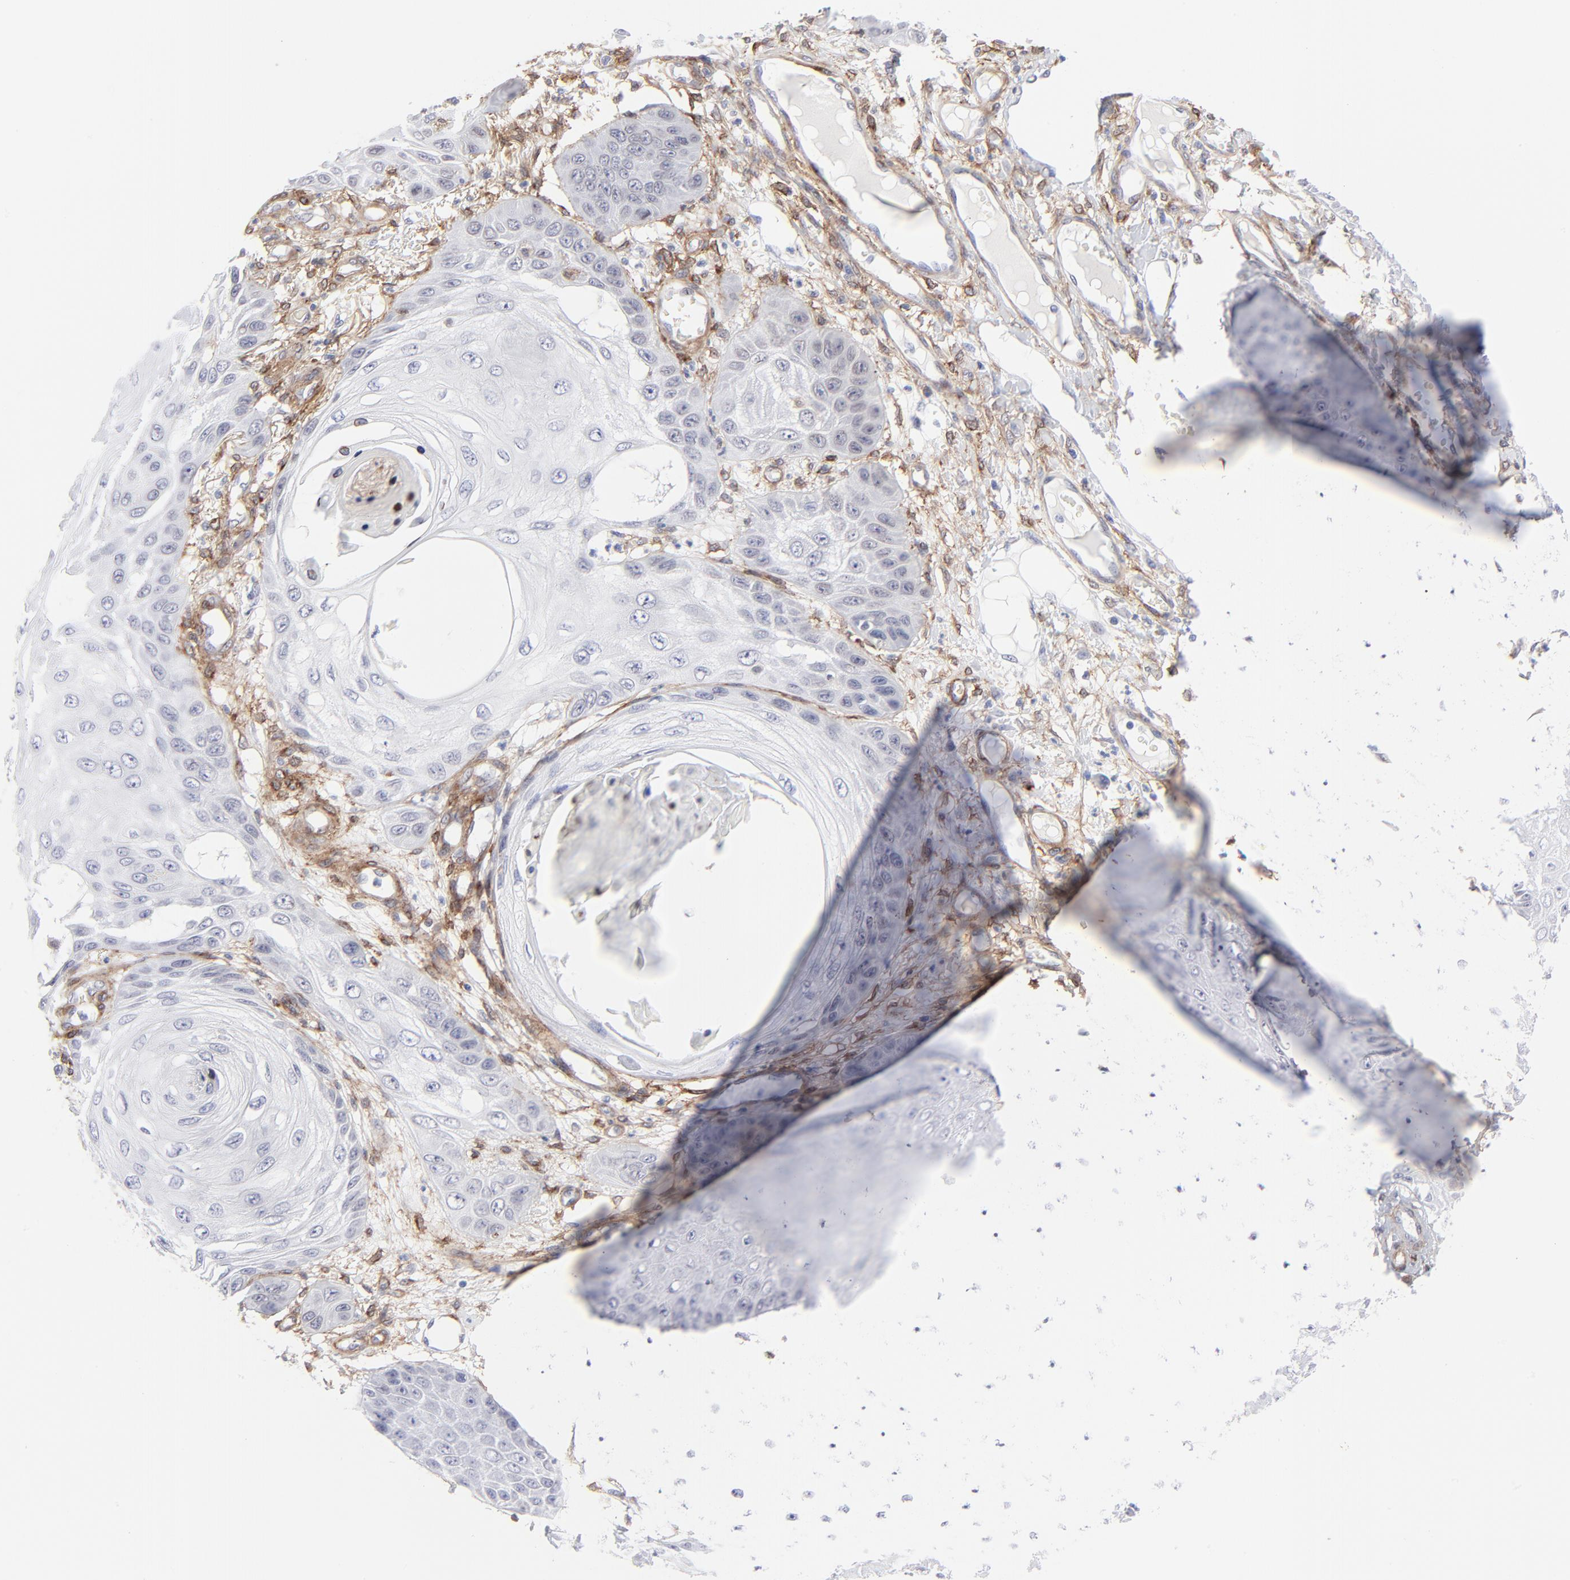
{"staining": {"intensity": "negative", "quantity": "none", "location": "none"}, "tissue": "skin cancer", "cell_type": "Tumor cells", "image_type": "cancer", "snomed": [{"axis": "morphology", "description": "Squamous cell carcinoma, NOS"}, {"axis": "topography", "description": "Skin"}], "caption": "Skin squamous cell carcinoma was stained to show a protein in brown. There is no significant staining in tumor cells. (Brightfield microscopy of DAB (3,3'-diaminobenzidine) immunohistochemistry at high magnification).", "gene": "PDGFRB", "patient": {"sex": "female", "age": 40}}